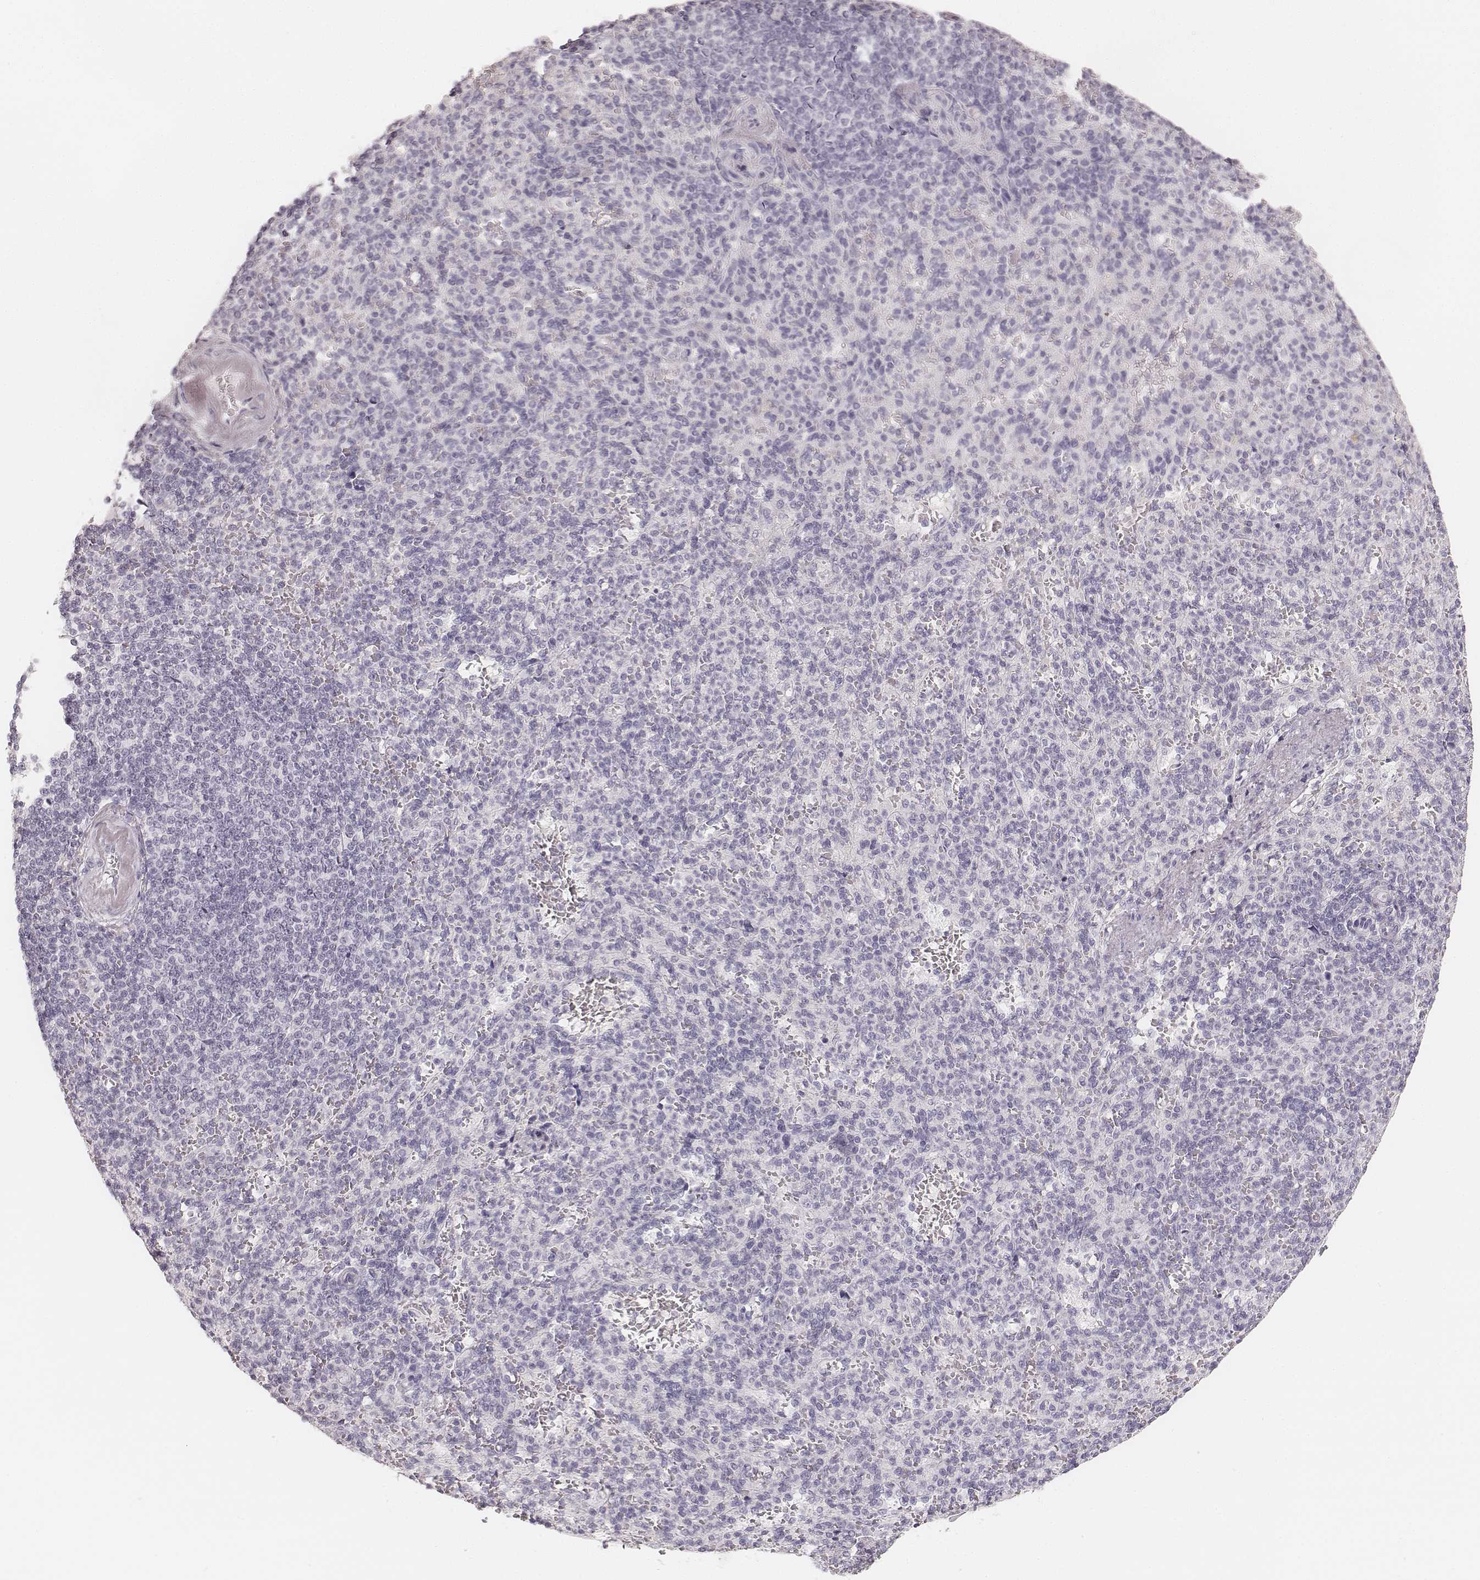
{"staining": {"intensity": "negative", "quantity": "none", "location": "none"}, "tissue": "spleen", "cell_type": "Cells in red pulp", "image_type": "normal", "snomed": [{"axis": "morphology", "description": "Normal tissue, NOS"}, {"axis": "topography", "description": "Spleen"}], "caption": "A high-resolution image shows immunohistochemistry staining of normal spleen, which displays no significant expression in cells in red pulp.", "gene": "HNF4G", "patient": {"sex": "female", "age": 74}}